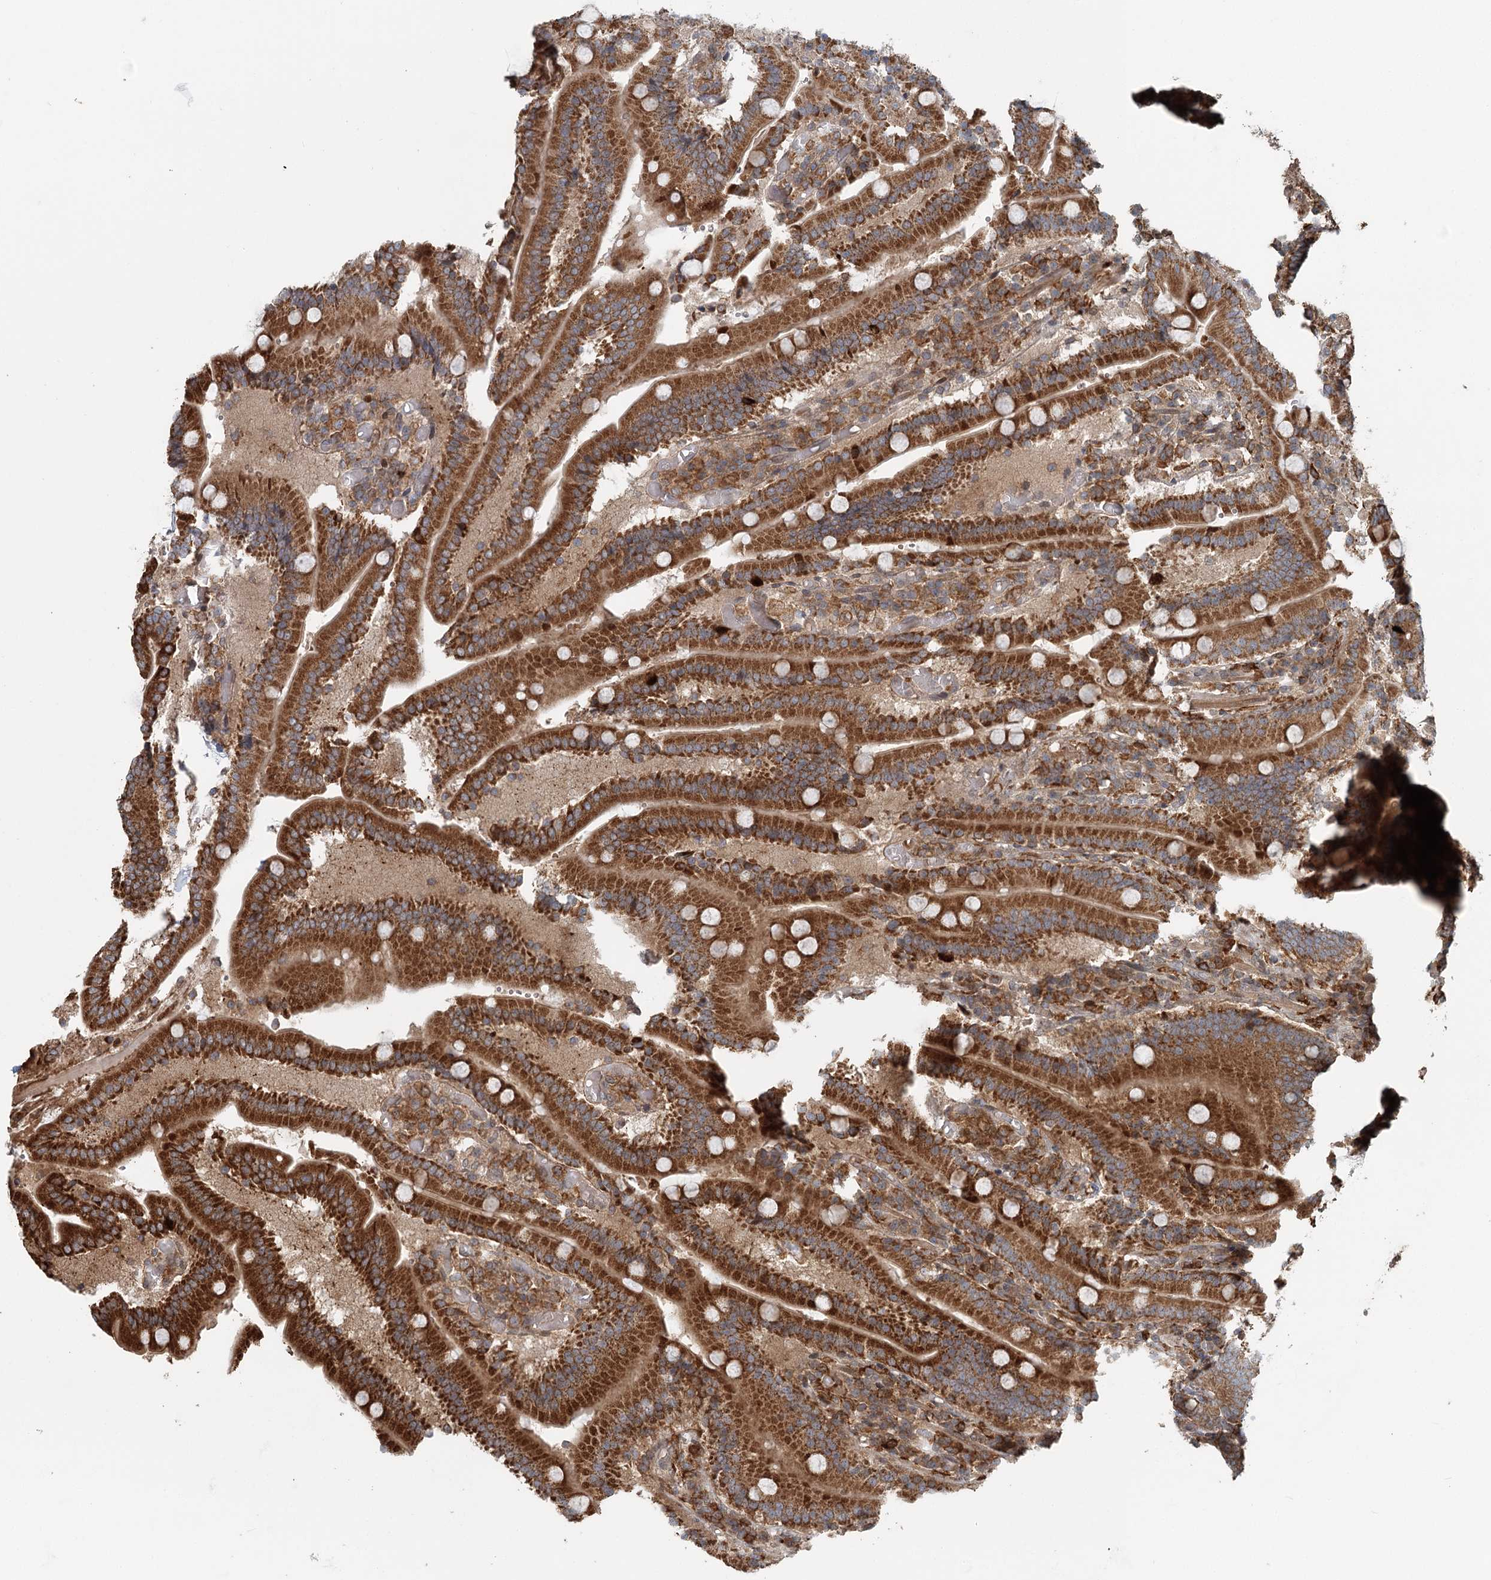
{"staining": {"intensity": "strong", "quantity": ">75%", "location": "cytoplasmic/membranous"}, "tissue": "duodenum", "cell_type": "Glandular cells", "image_type": "normal", "snomed": [{"axis": "morphology", "description": "Normal tissue, NOS"}, {"axis": "topography", "description": "Duodenum"}], "caption": "Immunohistochemical staining of unremarkable duodenum shows high levels of strong cytoplasmic/membranous staining in about >75% of glandular cells.", "gene": "RNF111", "patient": {"sex": "female", "age": 62}}